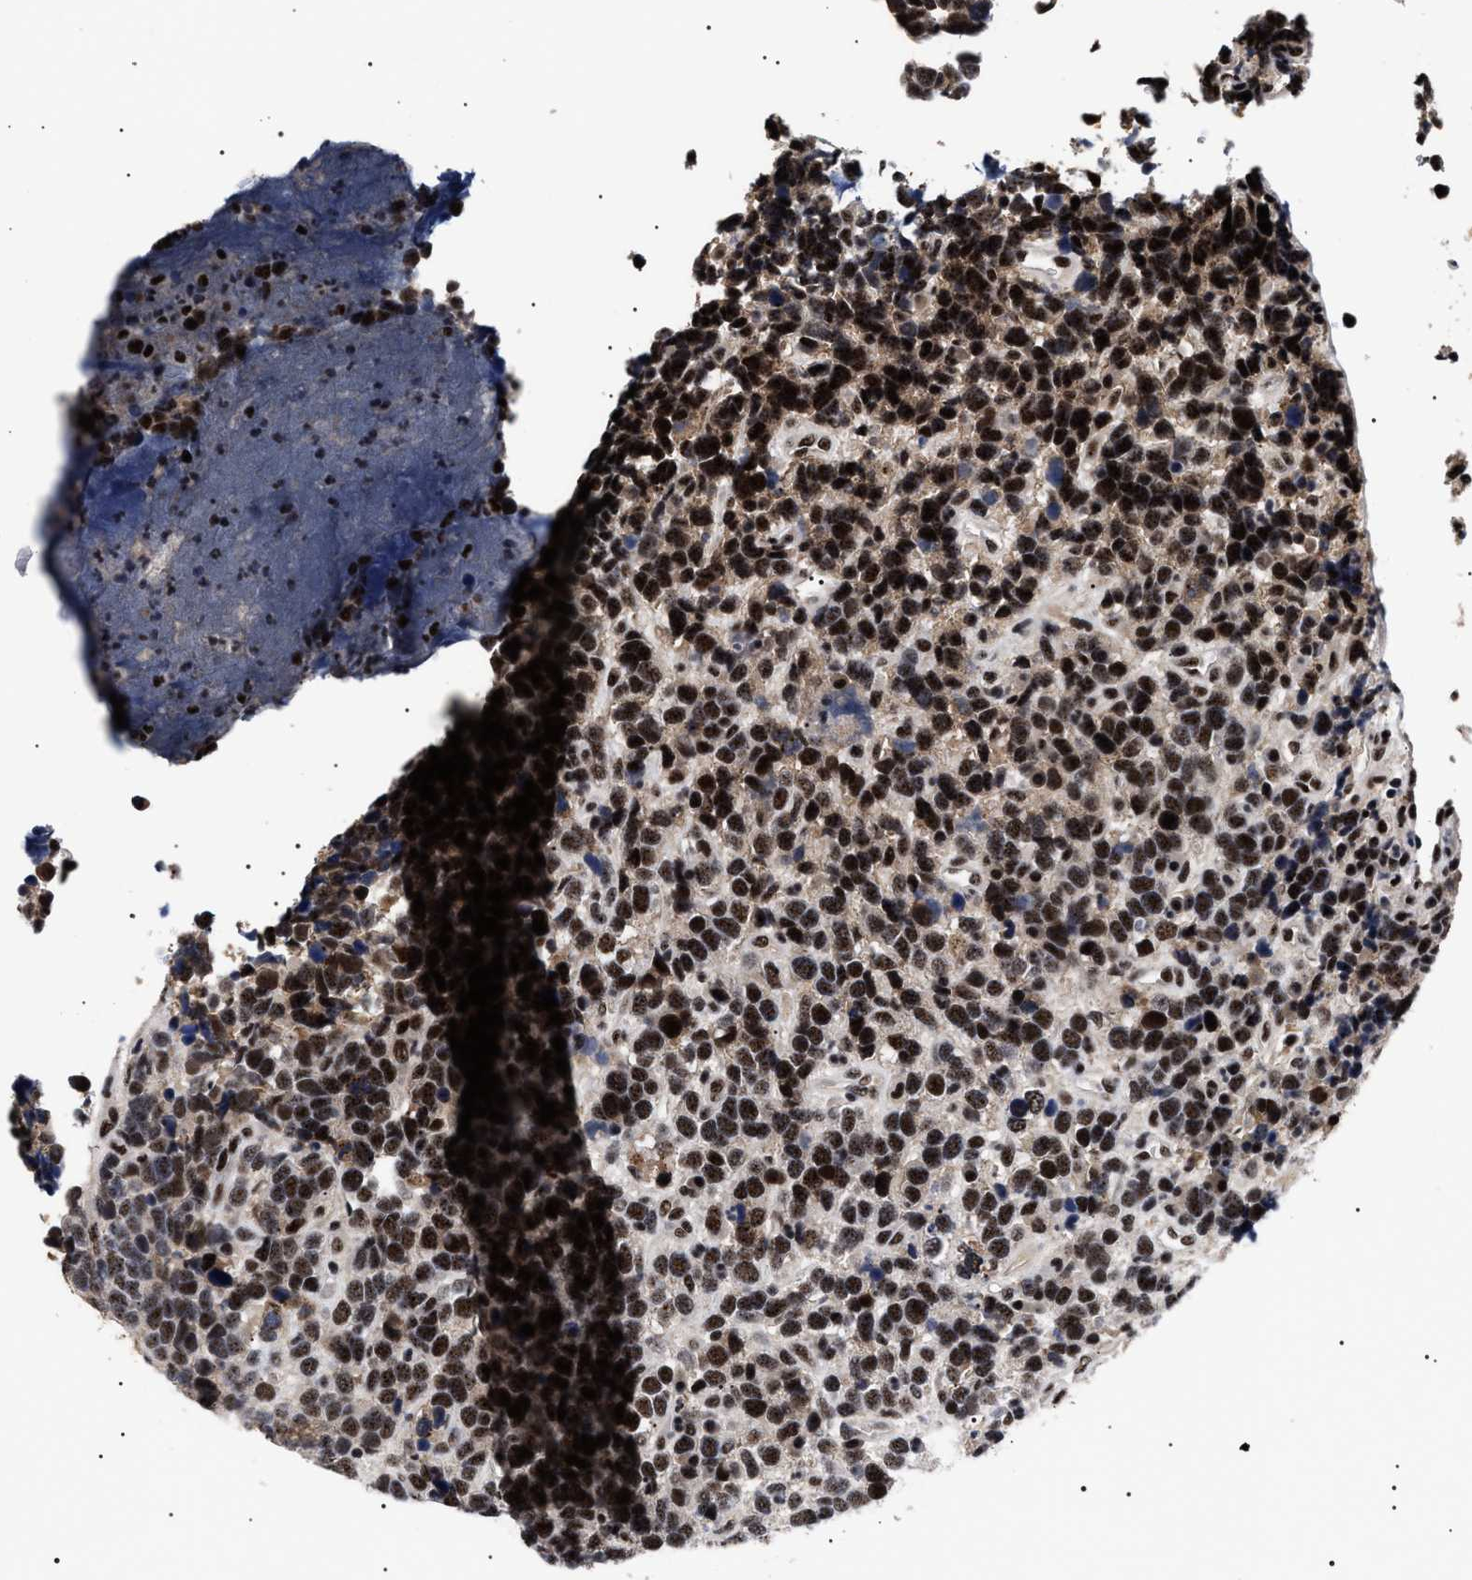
{"staining": {"intensity": "strong", "quantity": ">75%", "location": "cytoplasmic/membranous,nuclear"}, "tissue": "urothelial cancer", "cell_type": "Tumor cells", "image_type": "cancer", "snomed": [{"axis": "morphology", "description": "Urothelial carcinoma, High grade"}, {"axis": "topography", "description": "Urinary bladder"}], "caption": "Urothelial carcinoma (high-grade) stained for a protein shows strong cytoplasmic/membranous and nuclear positivity in tumor cells.", "gene": "CAAP1", "patient": {"sex": "female", "age": 82}}